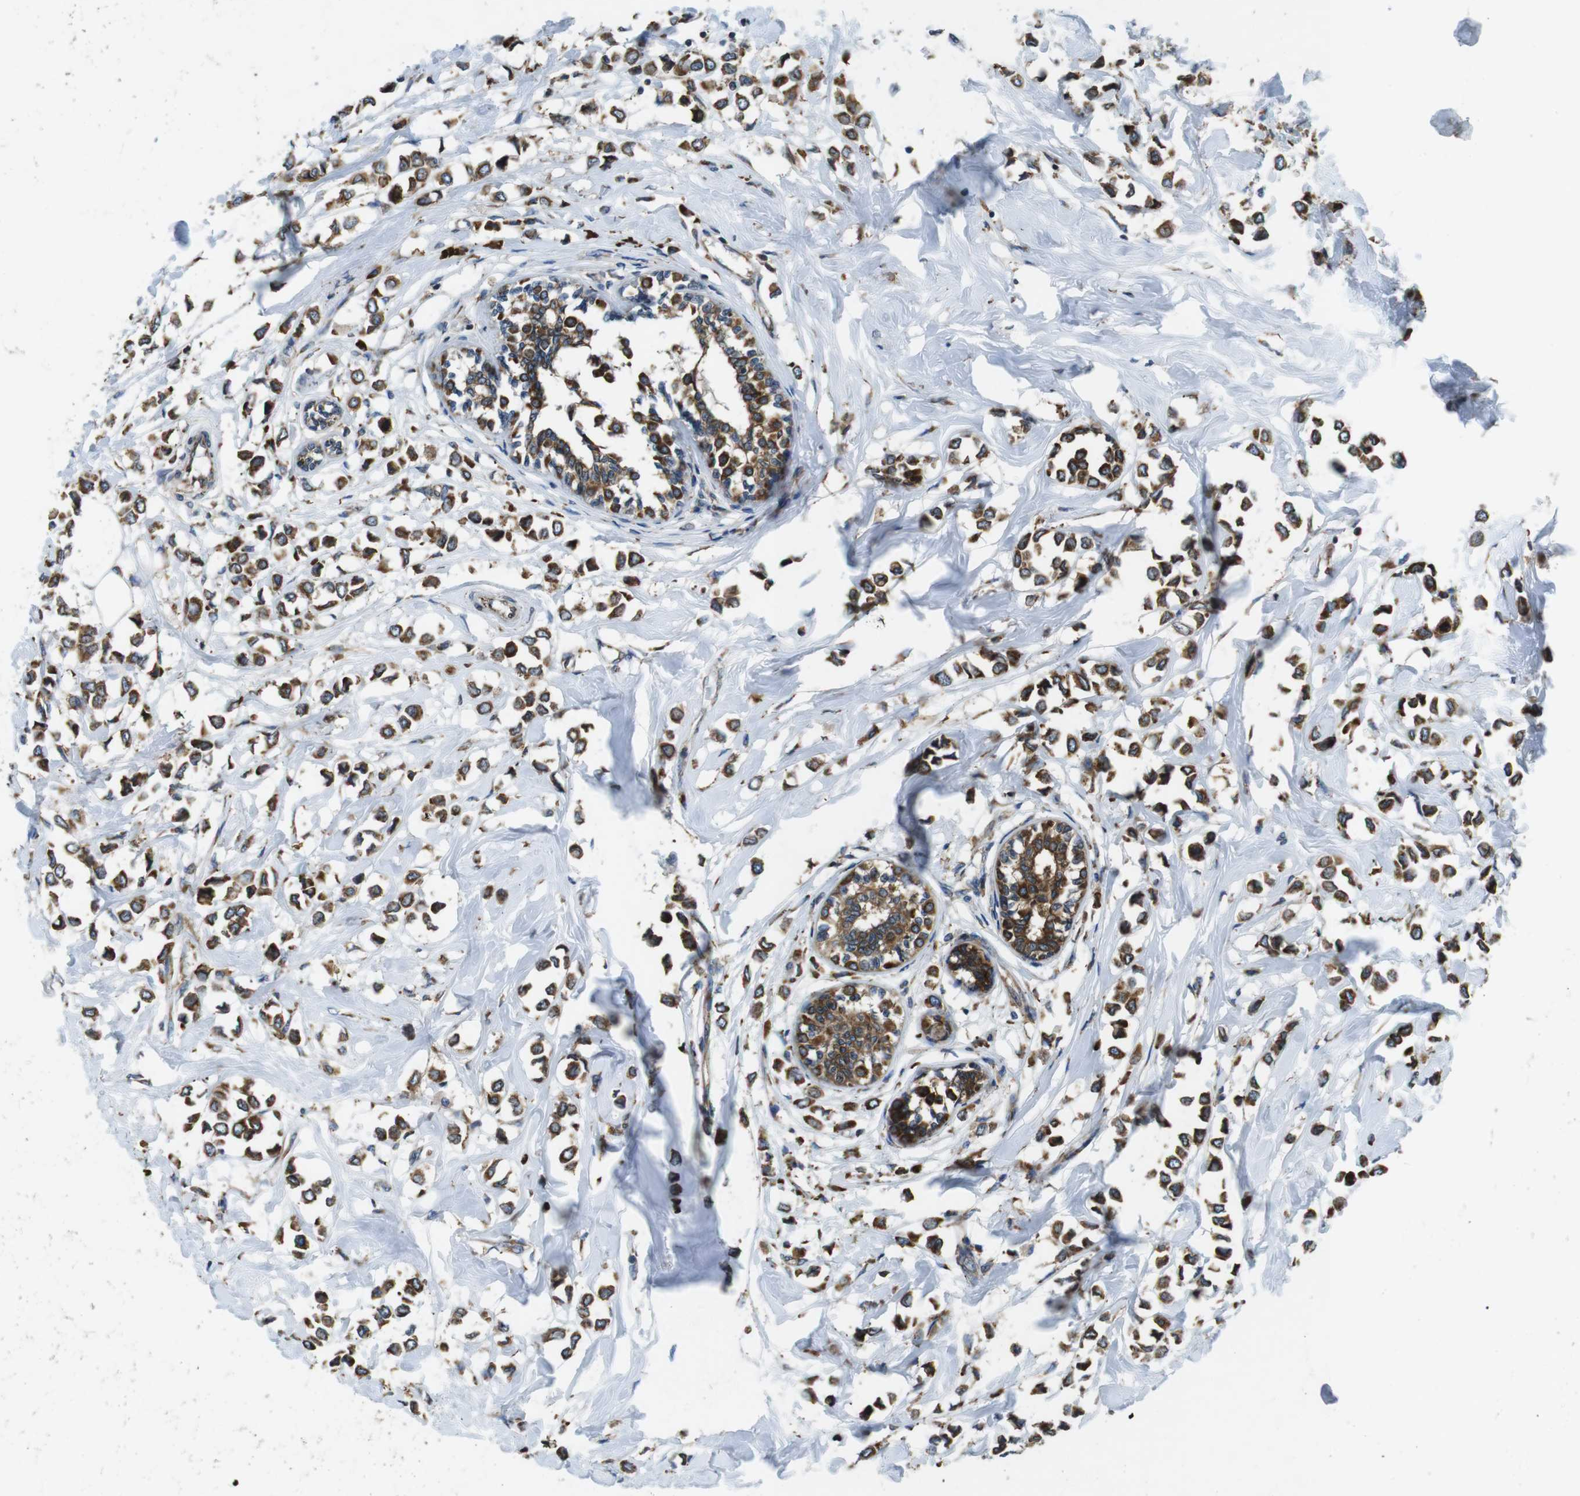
{"staining": {"intensity": "moderate", "quantity": ">75%", "location": "cytoplasmic/membranous"}, "tissue": "breast cancer", "cell_type": "Tumor cells", "image_type": "cancer", "snomed": [{"axis": "morphology", "description": "Lobular carcinoma"}, {"axis": "topography", "description": "Breast"}], "caption": "A photomicrograph of human lobular carcinoma (breast) stained for a protein demonstrates moderate cytoplasmic/membranous brown staining in tumor cells.", "gene": "UGGT1", "patient": {"sex": "female", "age": 51}}